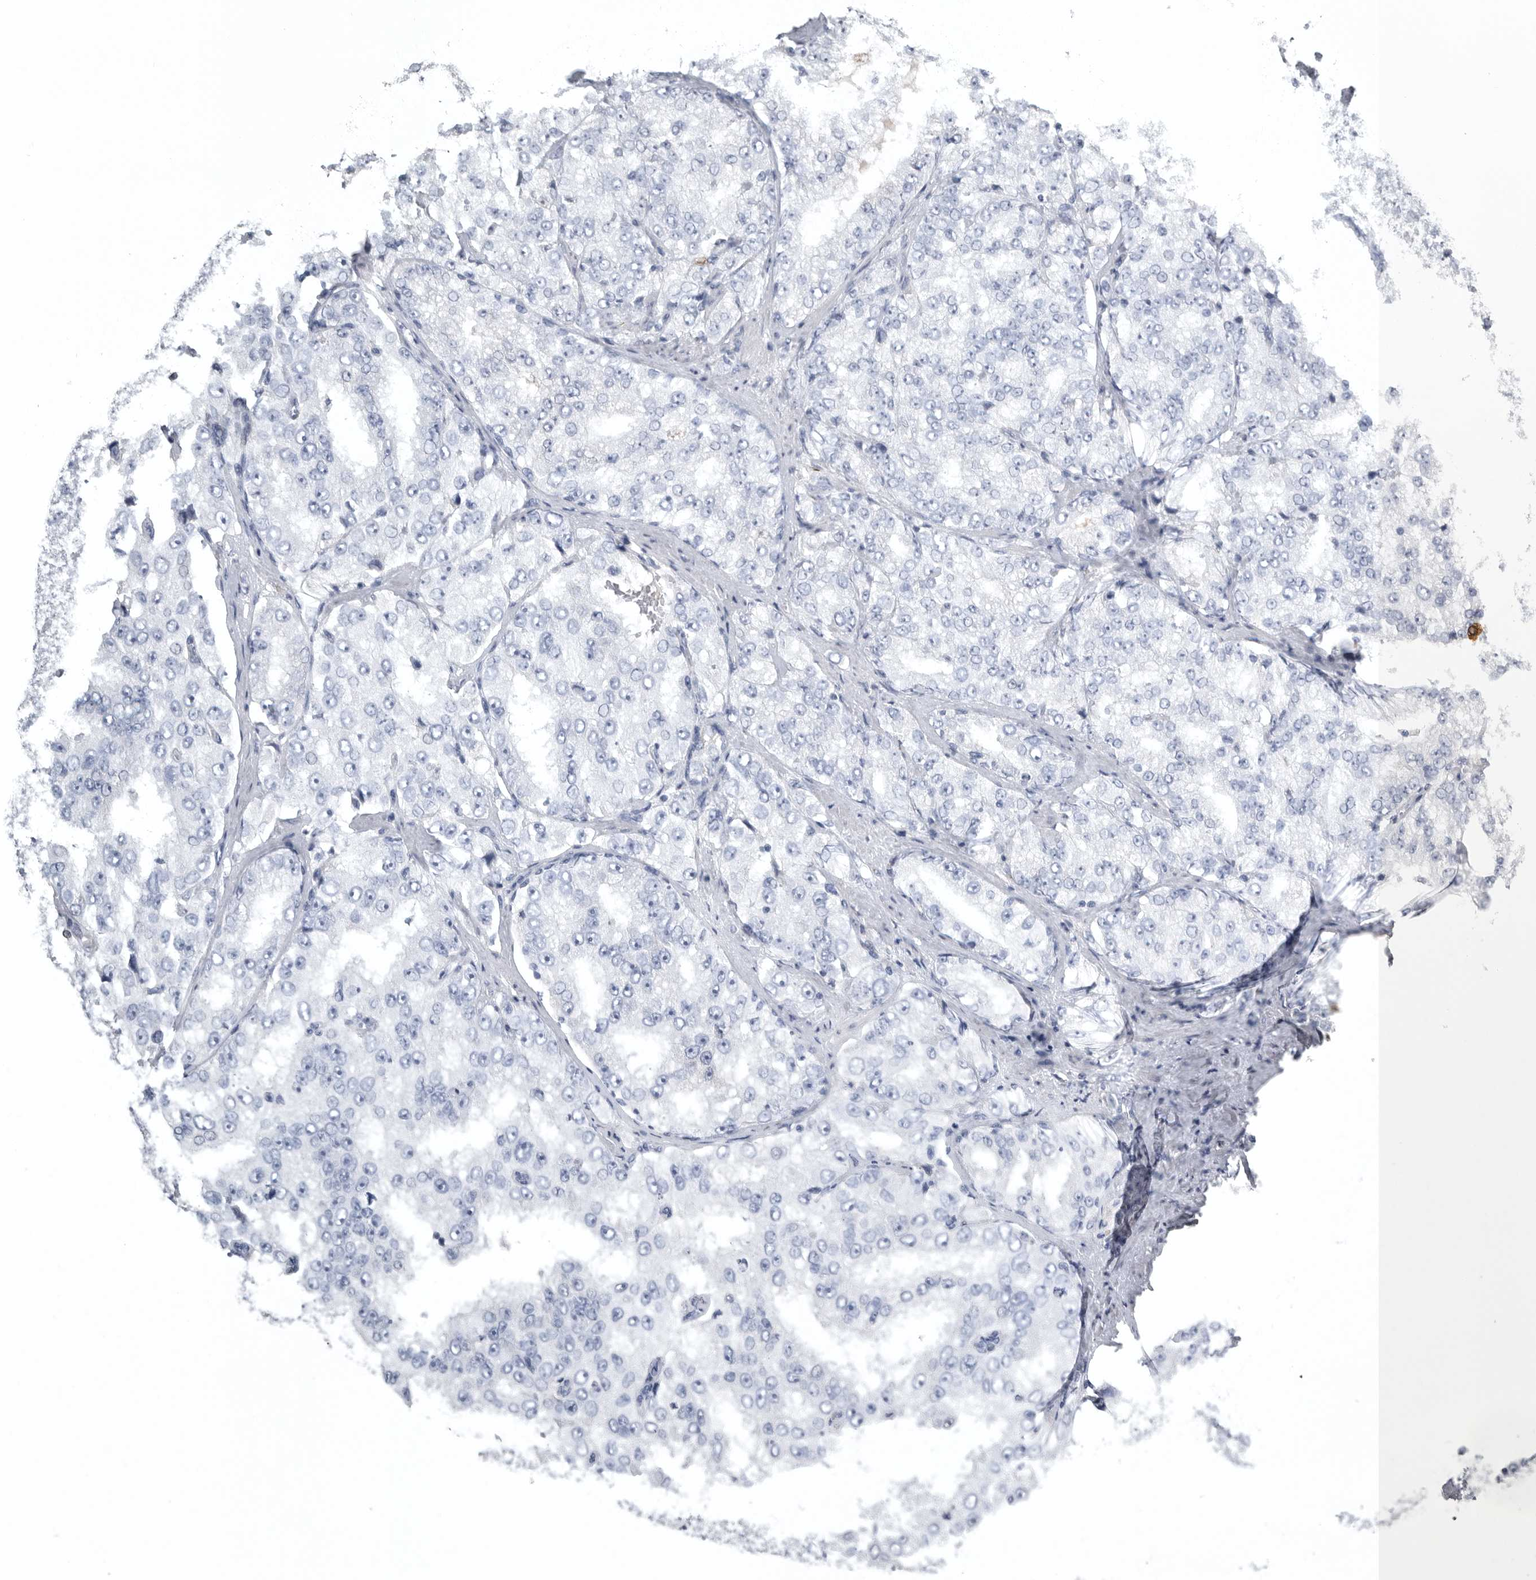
{"staining": {"intensity": "negative", "quantity": "none", "location": "none"}, "tissue": "prostate cancer", "cell_type": "Tumor cells", "image_type": "cancer", "snomed": [{"axis": "morphology", "description": "Adenocarcinoma, High grade"}, {"axis": "topography", "description": "Prostate"}], "caption": "Tumor cells show no significant protein positivity in high-grade adenocarcinoma (prostate).", "gene": "TIMP1", "patient": {"sex": "male", "age": 58}}